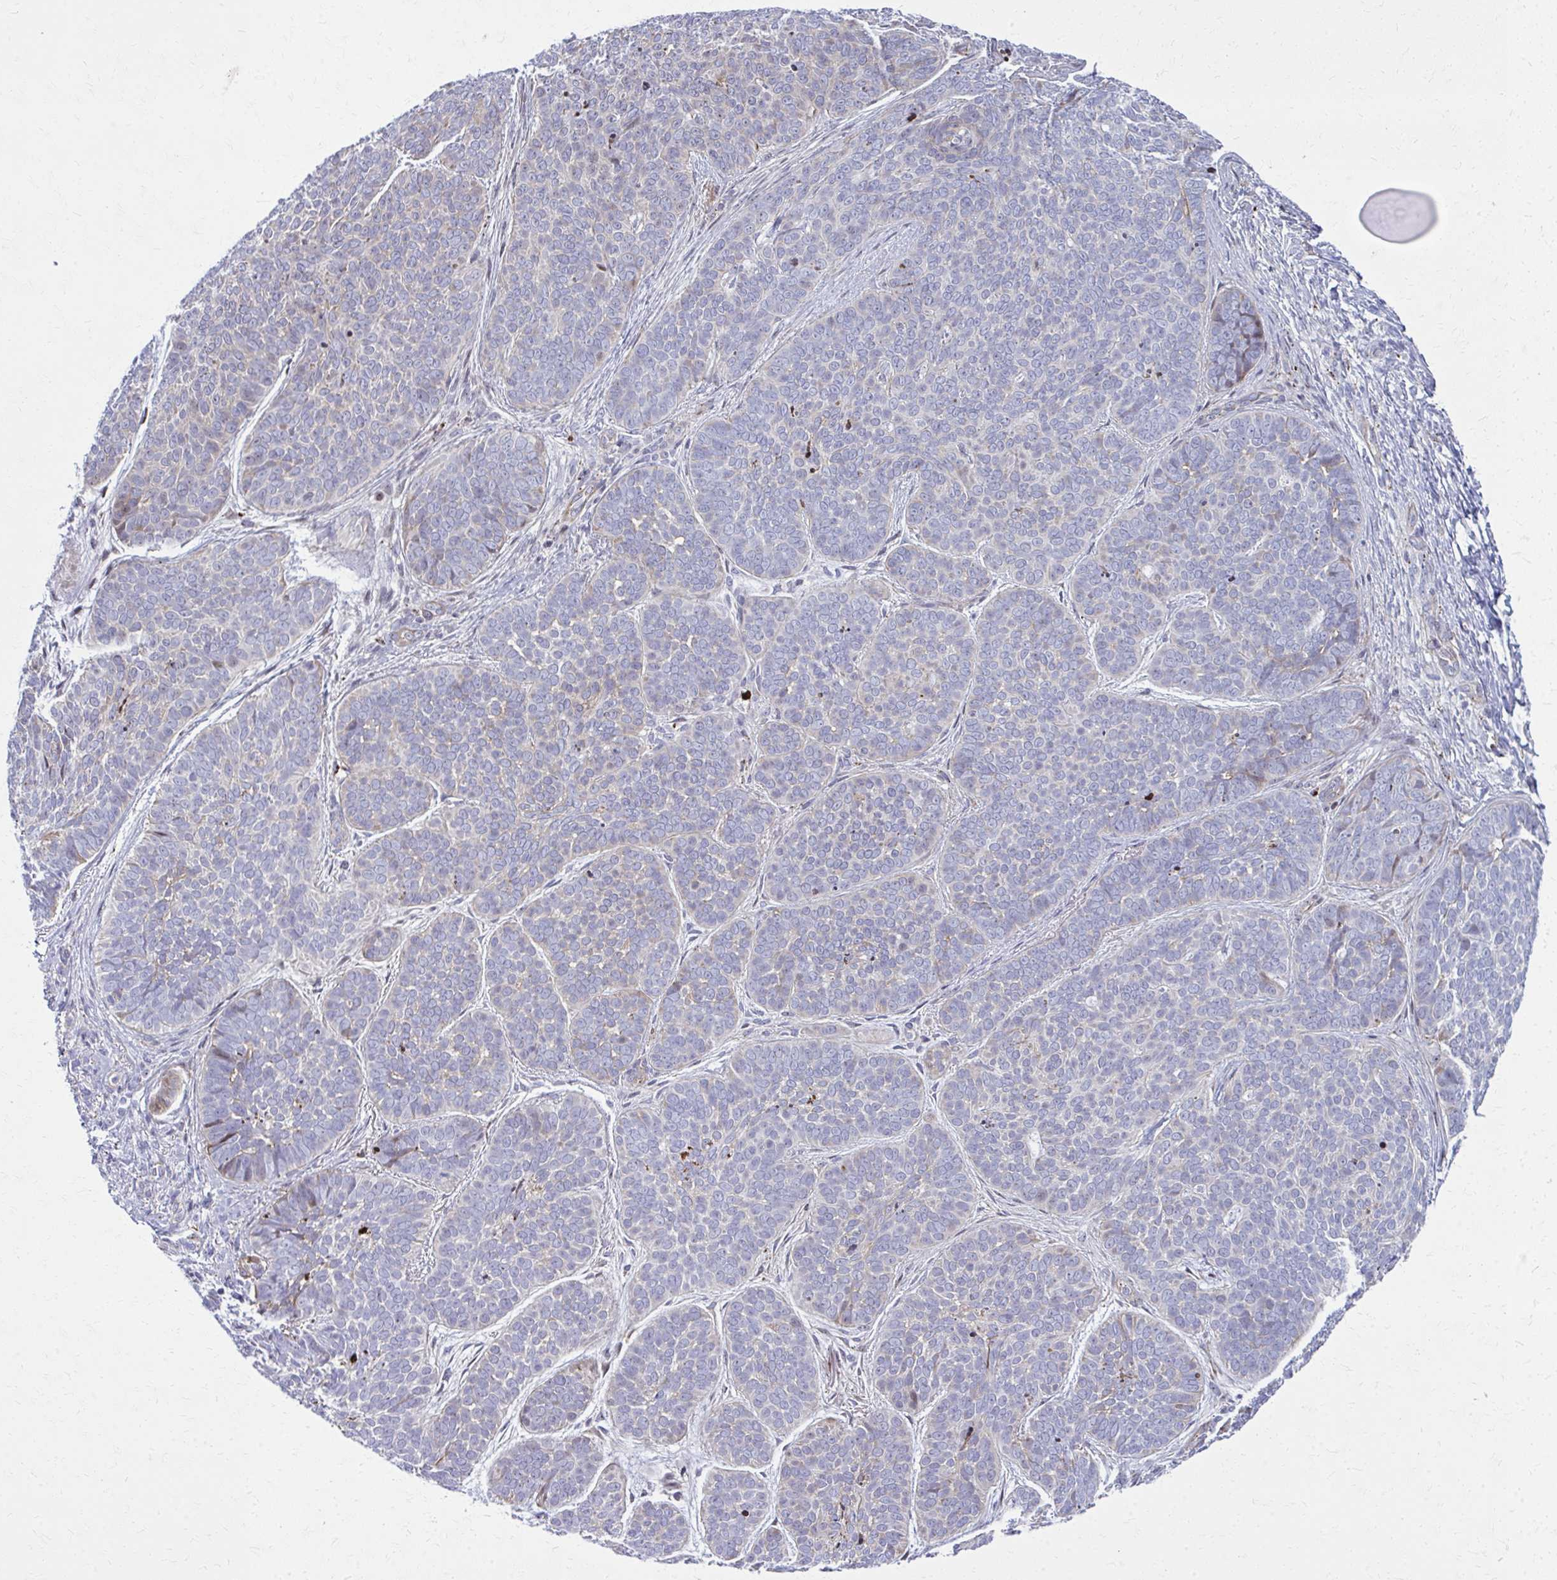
{"staining": {"intensity": "weak", "quantity": "<25%", "location": "cytoplasmic/membranous"}, "tissue": "skin cancer", "cell_type": "Tumor cells", "image_type": "cancer", "snomed": [{"axis": "morphology", "description": "Basal cell carcinoma"}, {"axis": "topography", "description": "Skin"}, {"axis": "topography", "description": "Skin of nose"}], "caption": "The micrograph demonstrates no staining of tumor cells in skin cancer.", "gene": "LRRC4B", "patient": {"sex": "female", "age": 81}}